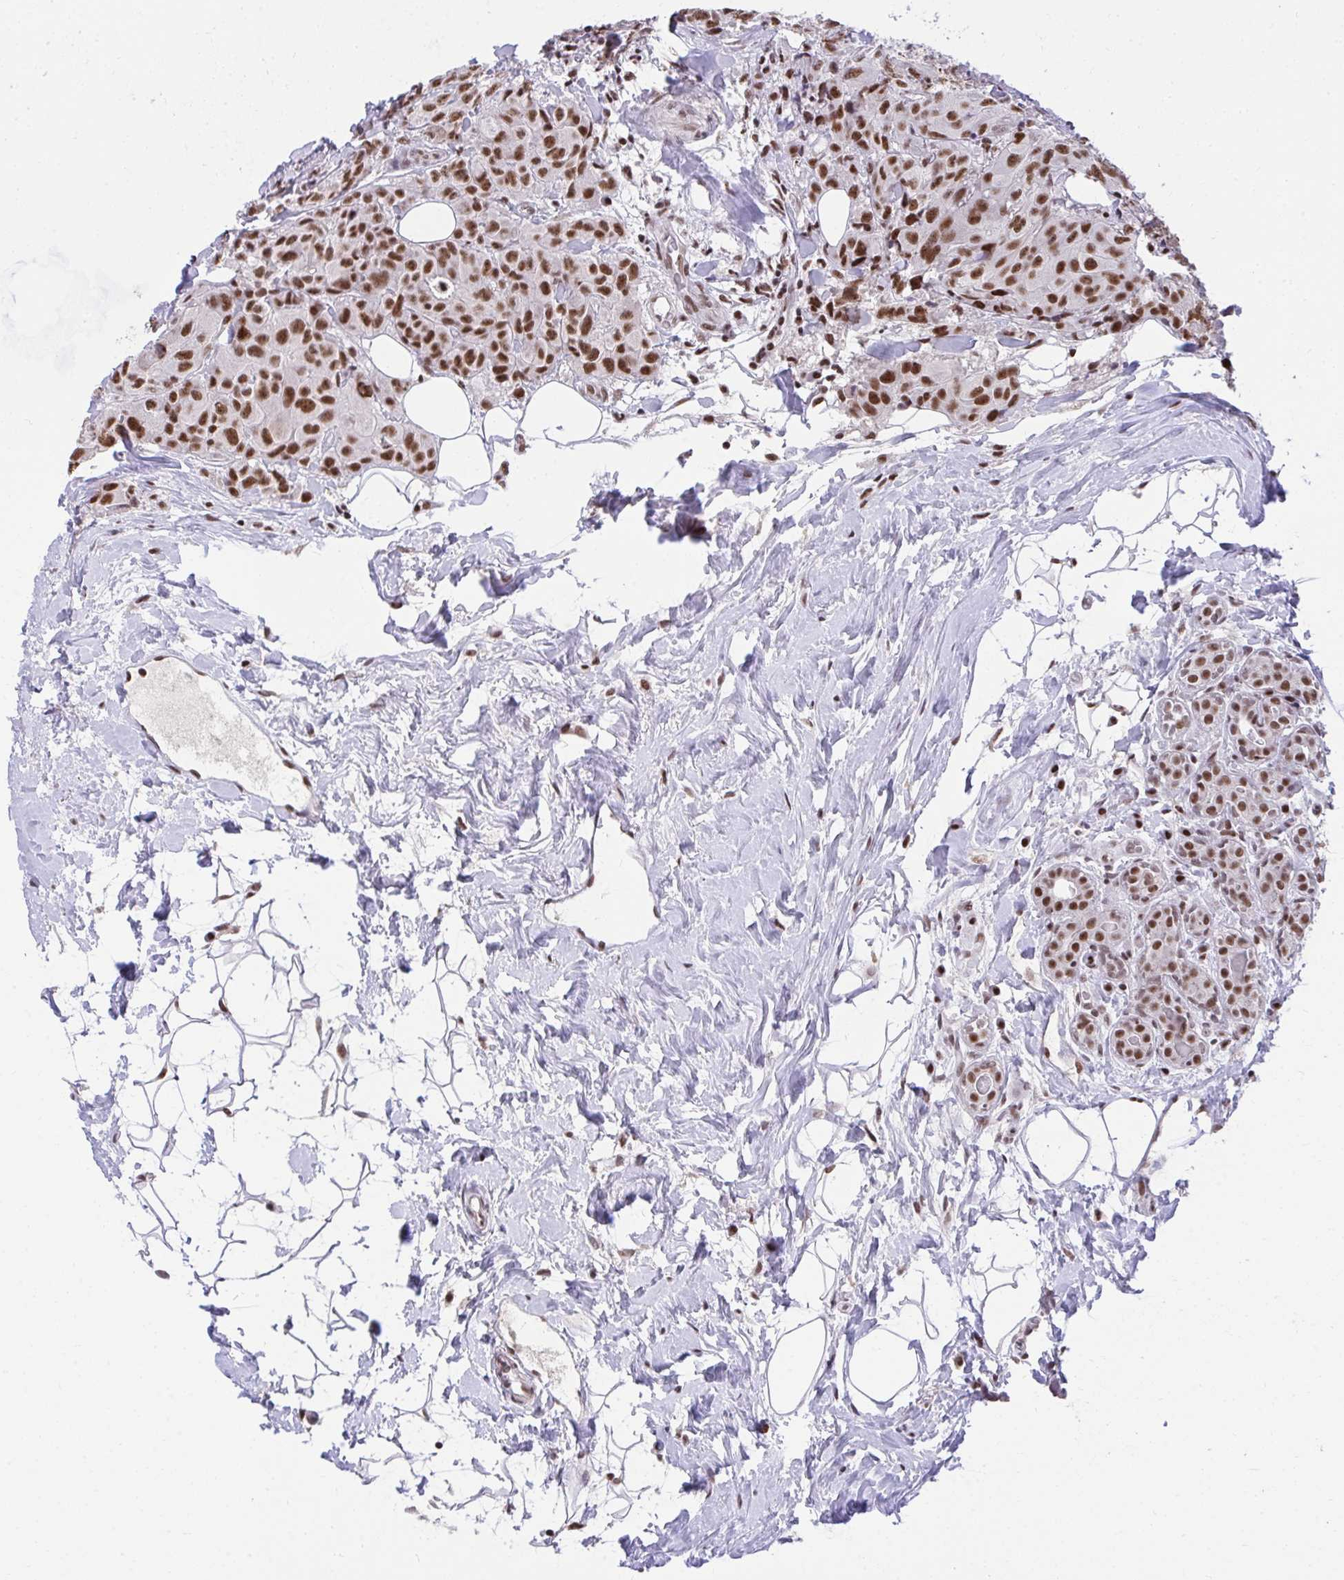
{"staining": {"intensity": "strong", "quantity": ">75%", "location": "nuclear"}, "tissue": "breast cancer", "cell_type": "Tumor cells", "image_type": "cancer", "snomed": [{"axis": "morphology", "description": "Duct carcinoma"}, {"axis": "topography", "description": "Breast"}], "caption": "Human breast cancer stained with a brown dye shows strong nuclear positive positivity in about >75% of tumor cells.", "gene": "SYNE4", "patient": {"sex": "female", "age": 43}}